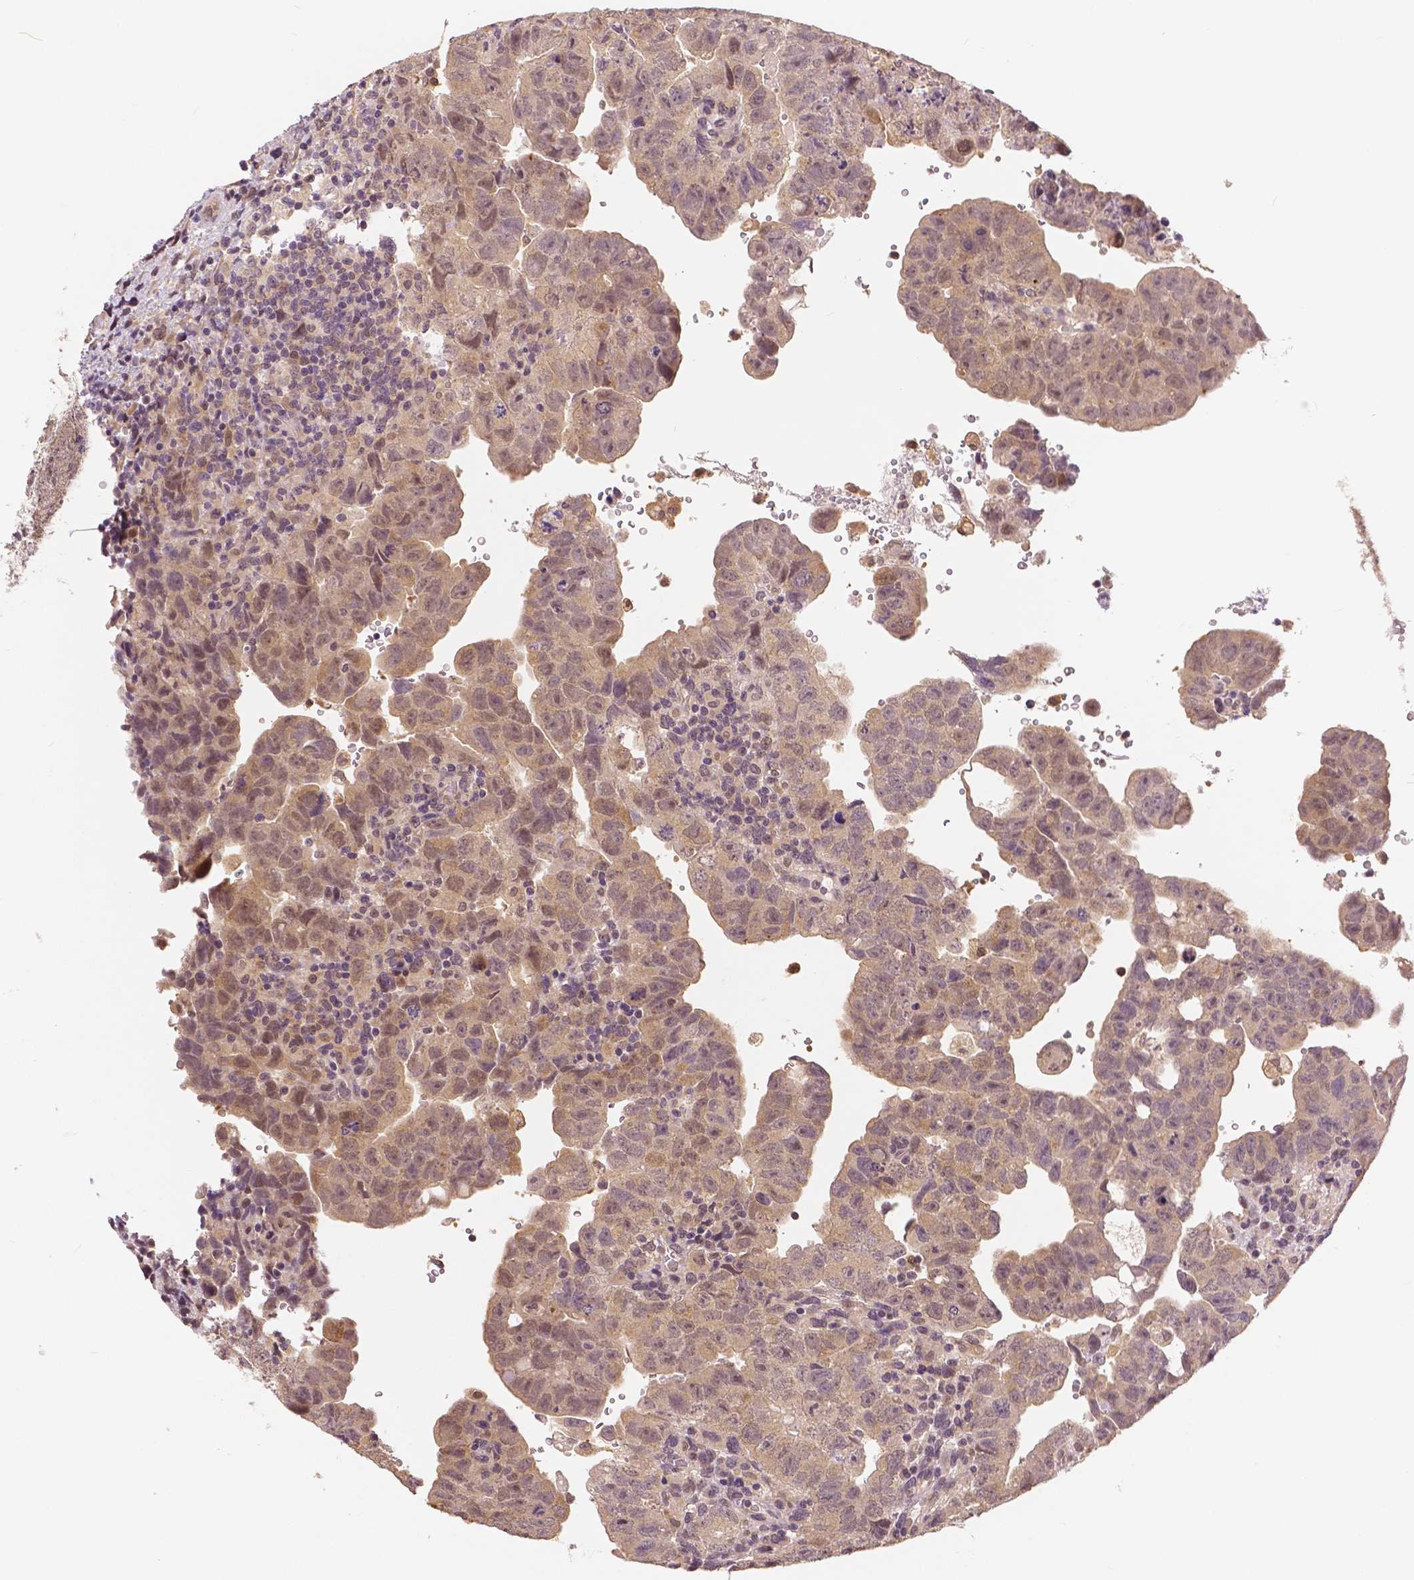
{"staining": {"intensity": "weak", "quantity": "<25%", "location": "cytoplasmic/membranous,nuclear"}, "tissue": "testis cancer", "cell_type": "Tumor cells", "image_type": "cancer", "snomed": [{"axis": "morphology", "description": "Carcinoma, Embryonal, NOS"}, {"axis": "topography", "description": "Testis"}], "caption": "Immunohistochemical staining of embryonal carcinoma (testis) displays no significant positivity in tumor cells.", "gene": "MAP1LC3B", "patient": {"sex": "male", "age": 24}}